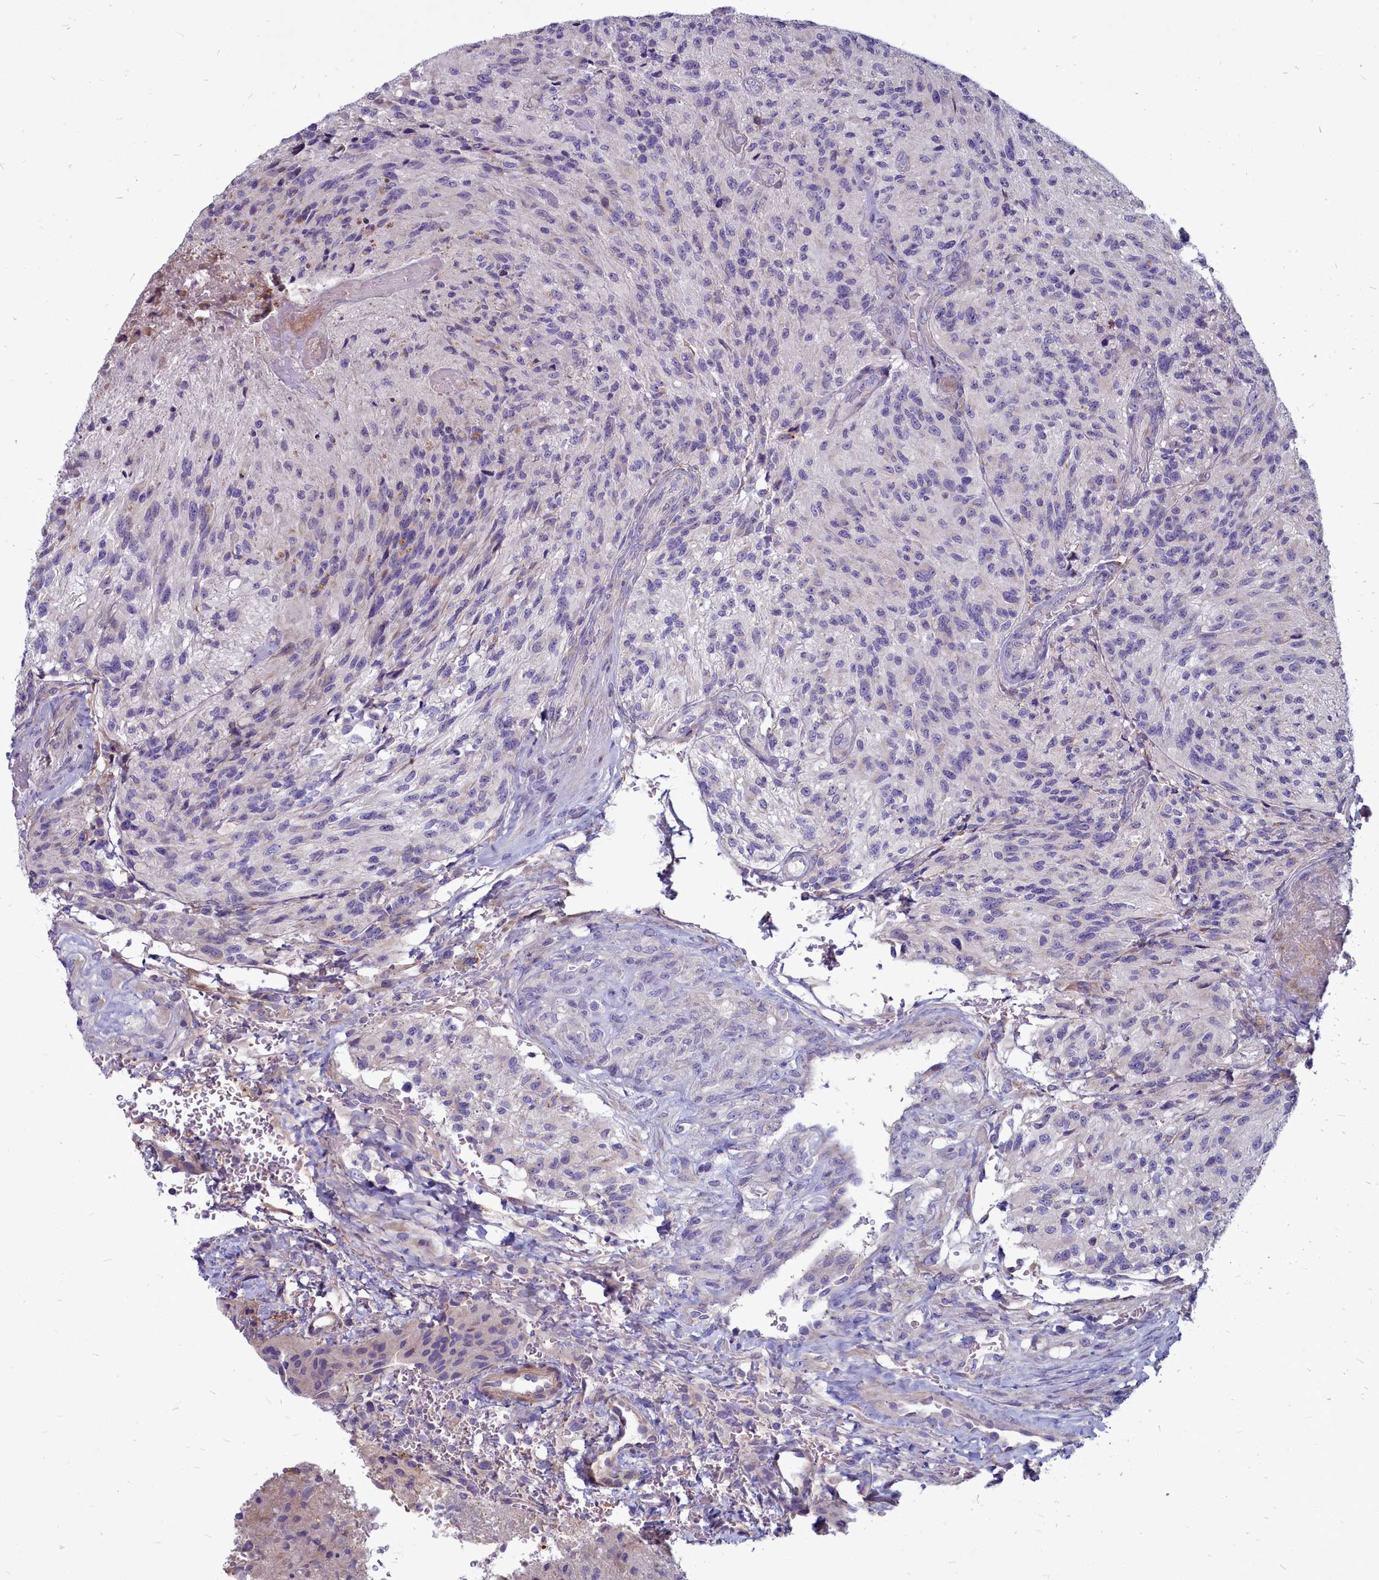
{"staining": {"intensity": "negative", "quantity": "none", "location": "none"}, "tissue": "glioma", "cell_type": "Tumor cells", "image_type": "cancer", "snomed": [{"axis": "morphology", "description": "Normal tissue, NOS"}, {"axis": "morphology", "description": "Glioma, malignant, High grade"}, {"axis": "topography", "description": "Cerebral cortex"}], "caption": "Human glioma stained for a protein using immunohistochemistry (IHC) exhibits no staining in tumor cells.", "gene": "SMPD4", "patient": {"sex": "male", "age": 56}}